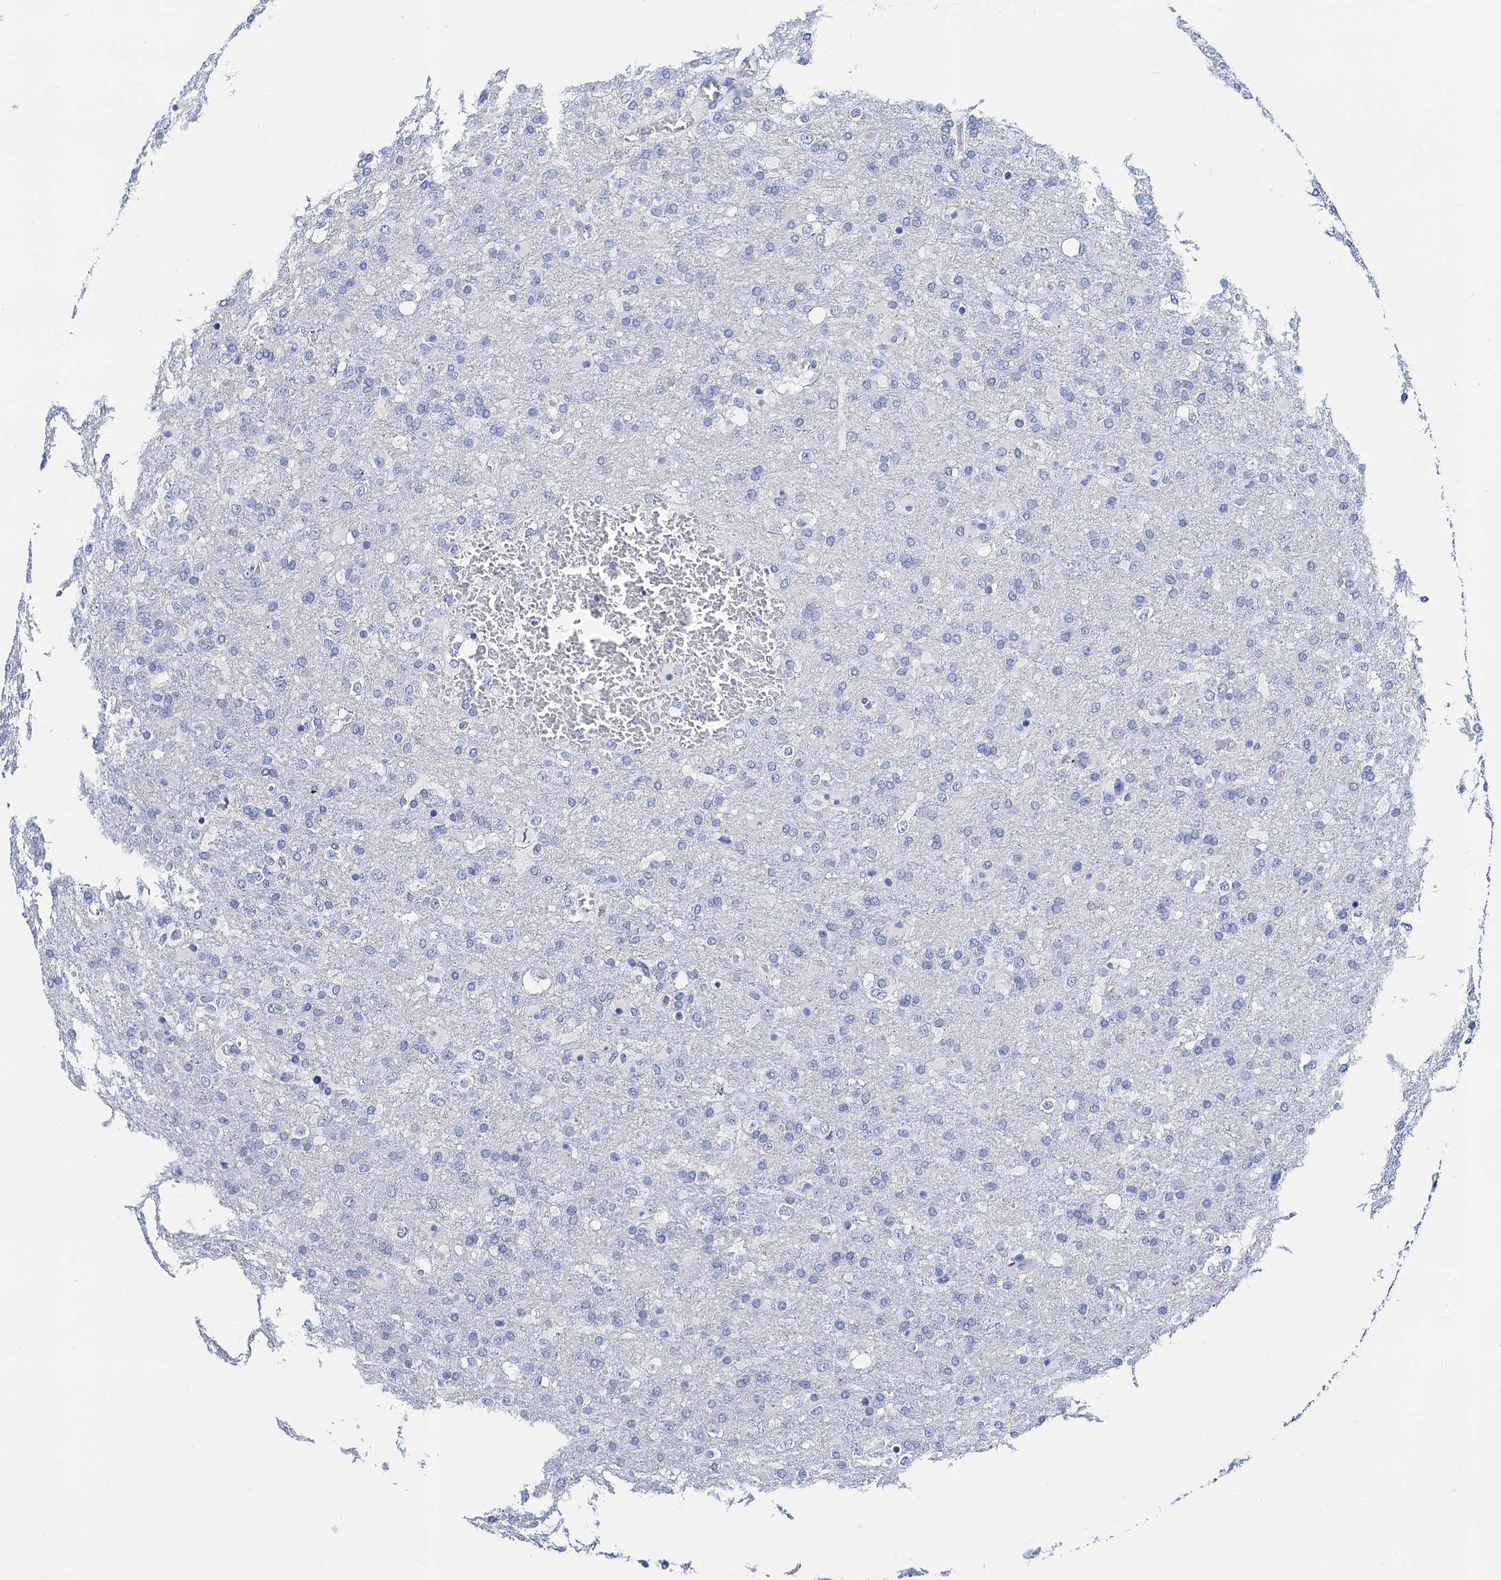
{"staining": {"intensity": "negative", "quantity": "none", "location": "none"}, "tissue": "glioma", "cell_type": "Tumor cells", "image_type": "cancer", "snomed": [{"axis": "morphology", "description": "Glioma, malignant, High grade"}, {"axis": "topography", "description": "Brain"}], "caption": "DAB (3,3'-diaminobenzidine) immunohistochemical staining of glioma shows no significant staining in tumor cells.", "gene": "LYPD3", "patient": {"sex": "female", "age": 74}}